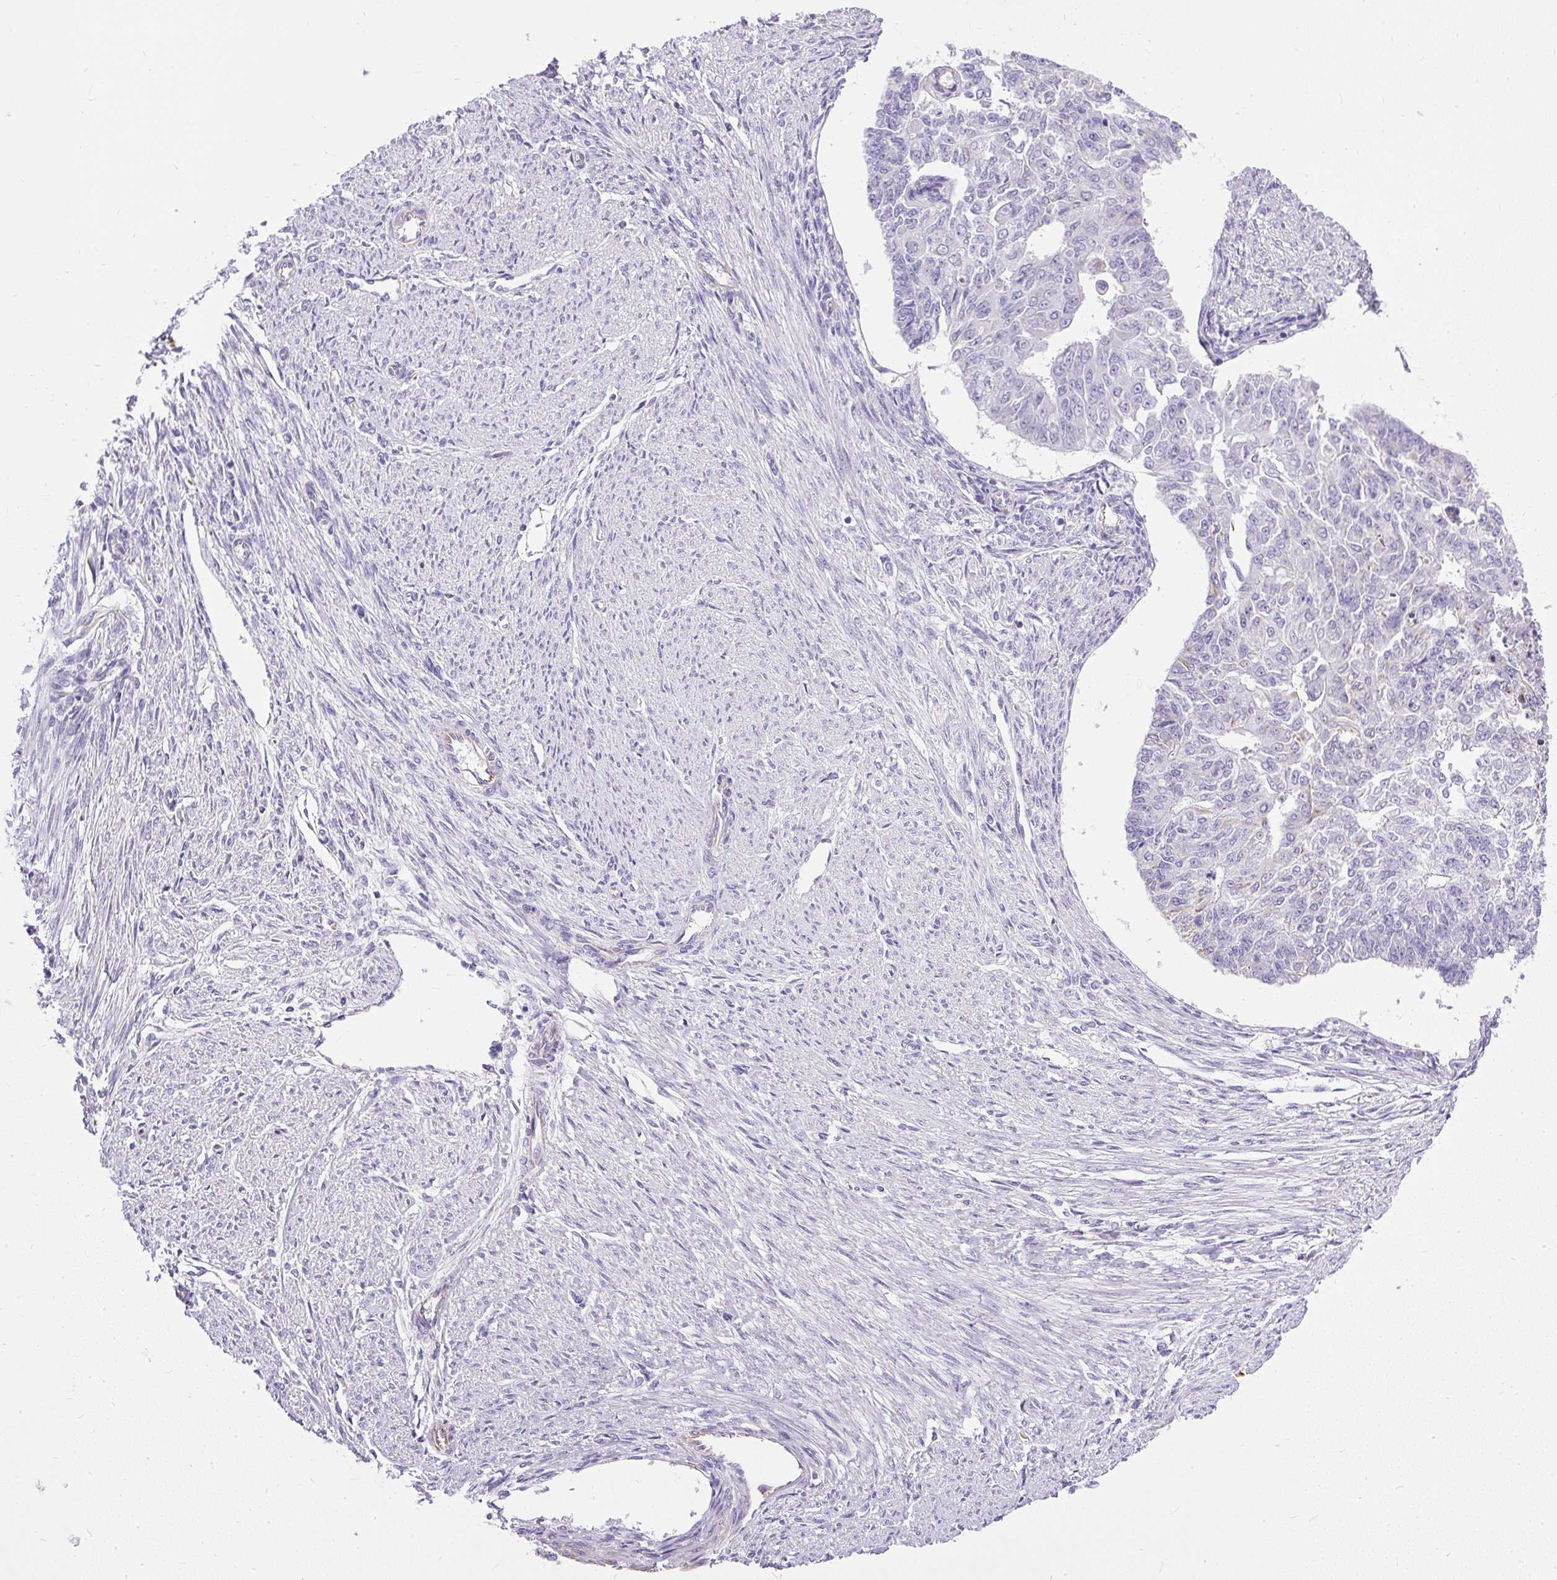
{"staining": {"intensity": "negative", "quantity": "none", "location": "none"}, "tissue": "endometrial cancer", "cell_type": "Tumor cells", "image_type": "cancer", "snomed": [{"axis": "morphology", "description": "Adenocarcinoma, NOS"}, {"axis": "topography", "description": "Endometrium"}], "caption": "Endometrial cancer was stained to show a protein in brown. There is no significant staining in tumor cells.", "gene": "PLS1", "patient": {"sex": "female", "age": 32}}